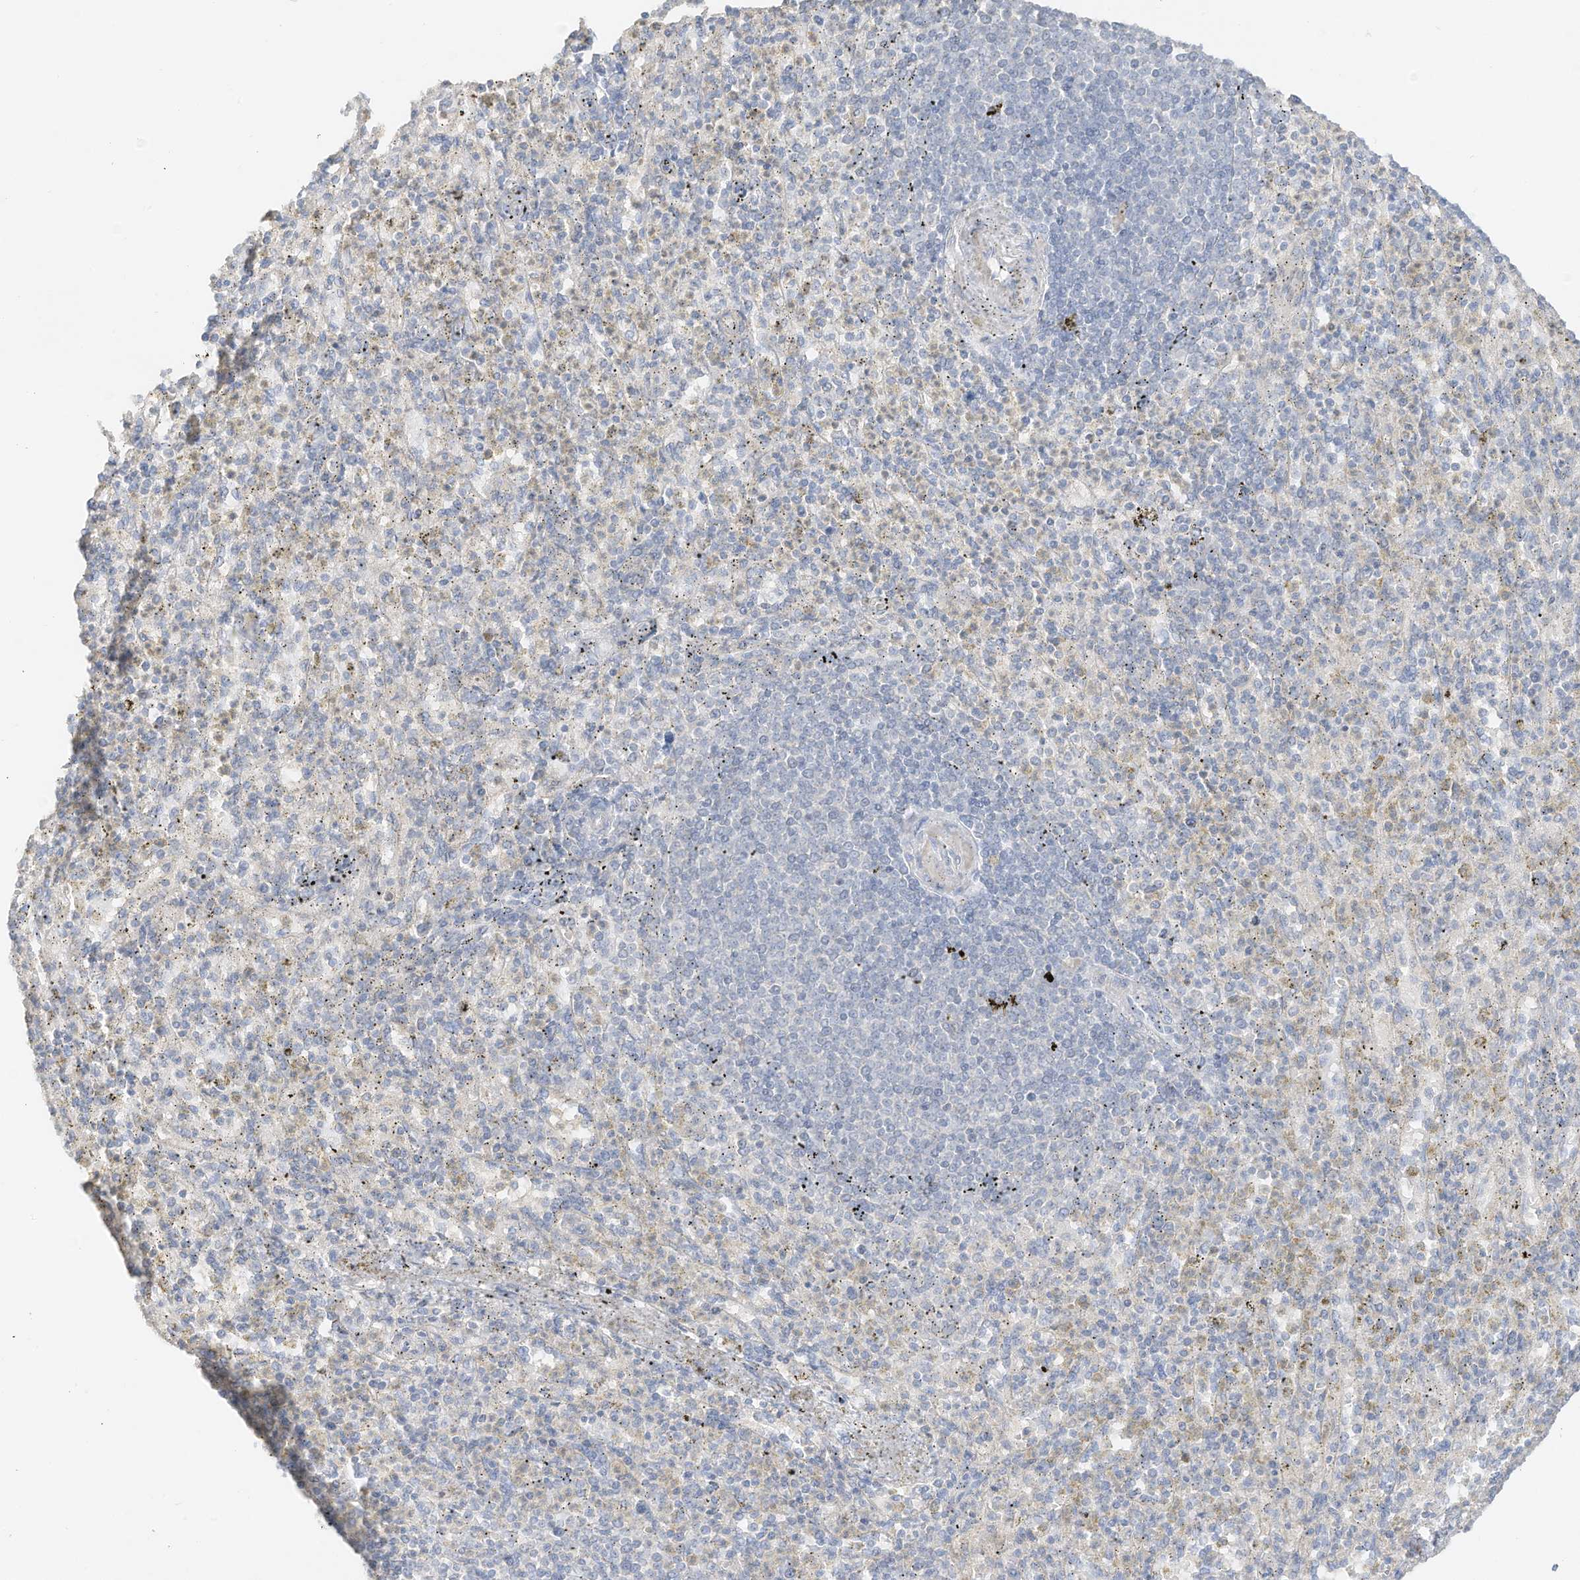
{"staining": {"intensity": "negative", "quantity": "none", "location": "none"}, "tissue": "spleen", "cell_type": "Cells in red pulp", "image_type": "normal", "snomed": [{"axis": "morphology", "description": "Normal tissue, NOS"}, {"axis": "topography", "description": "Spleen"}], "caption": "DAB immunohistochemical staining of normal human spleen reveals no significant positivity in cells in red pulp.", "gene": "ZBTB41", "patient": {"sex": "female", "age": 74}}